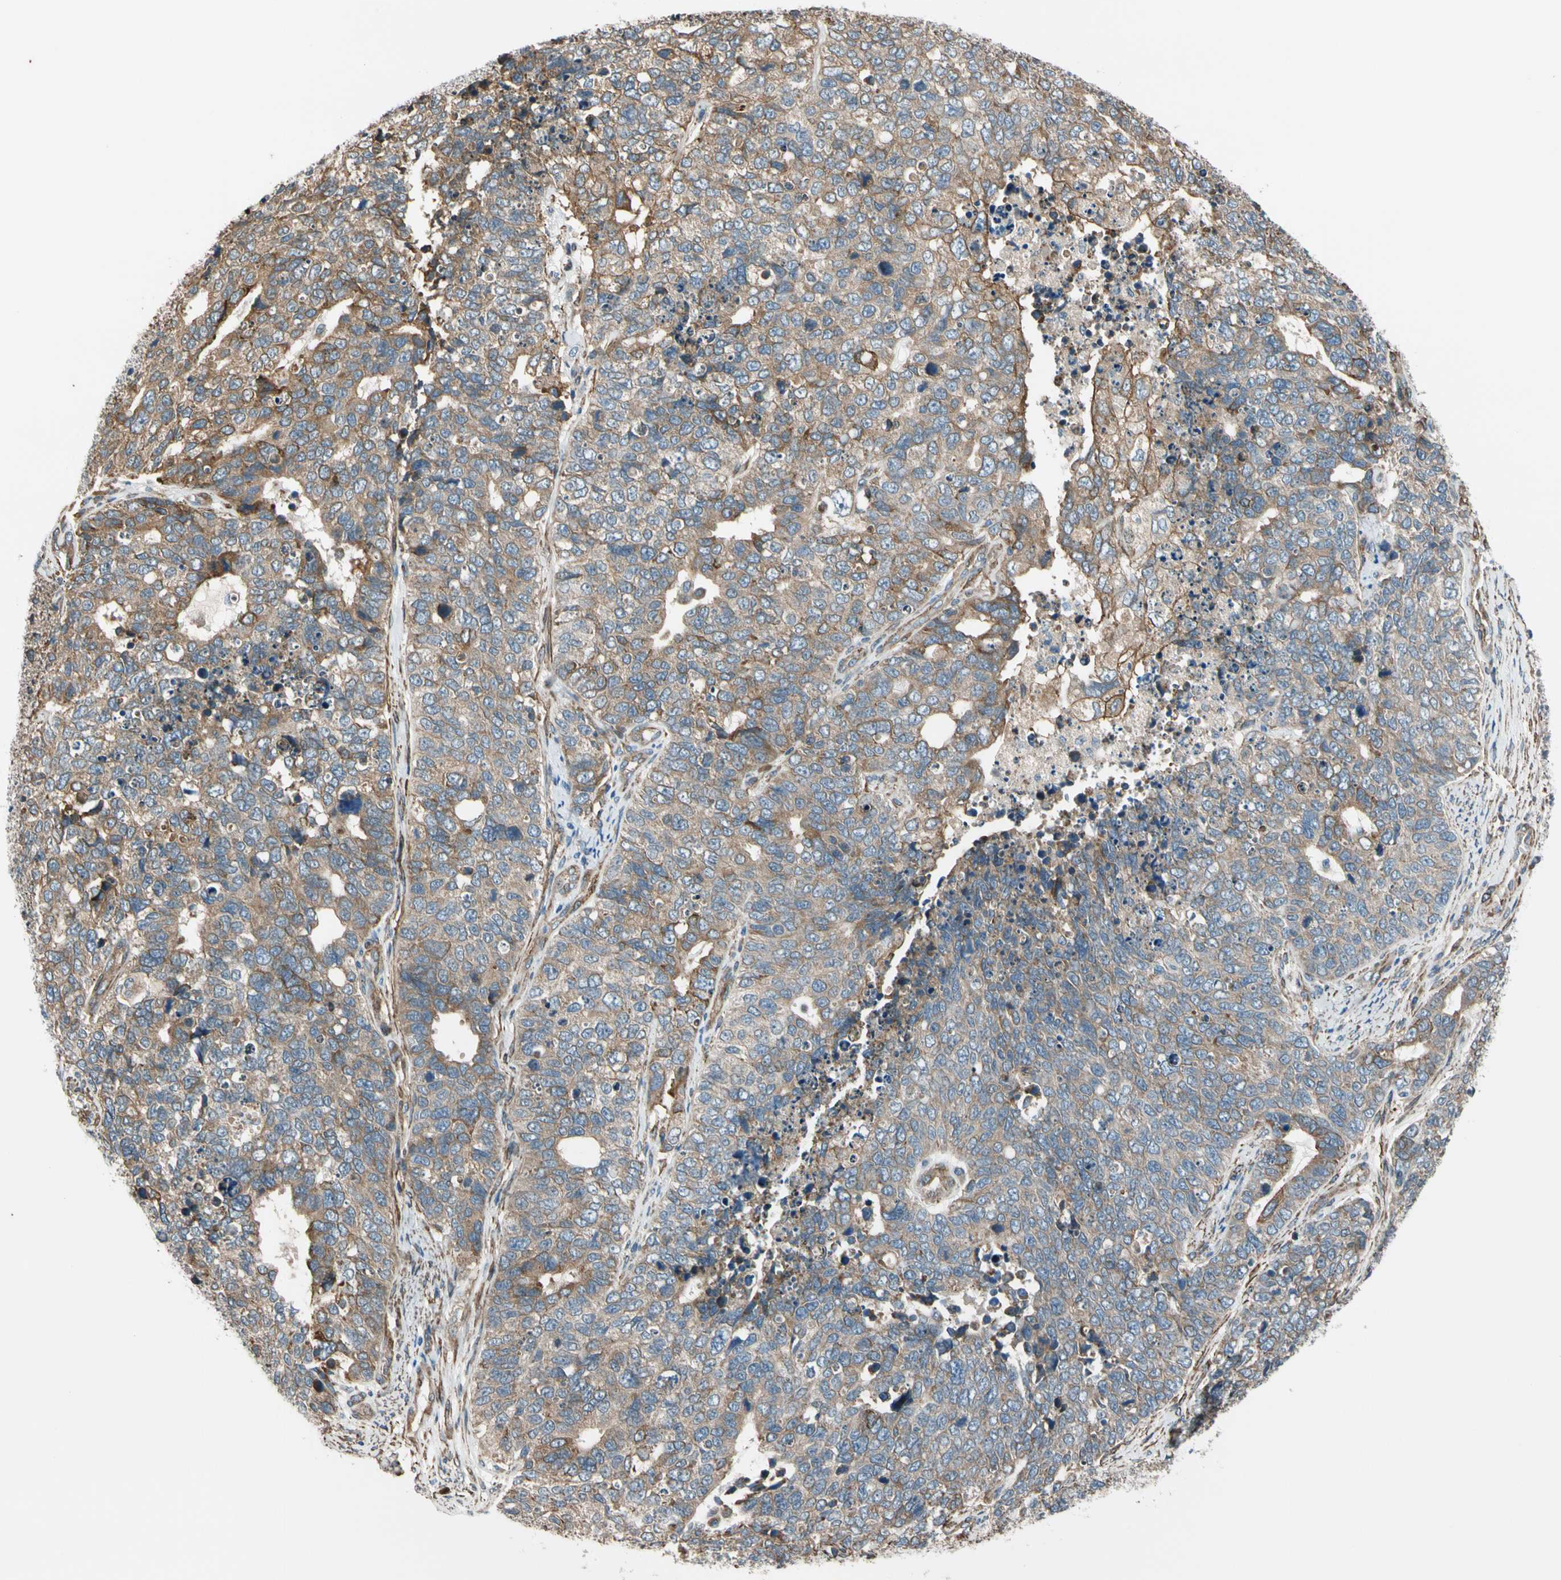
{"staining": {"intensity": "moderate", "quantity": ">75%", "location": "cytoplasmic/membranous"}, "tissue": "cervical cancer", "cell_type": "Tumor cells", "image_type": "cancer", "snomed": [{"axis": "morphology", "description": "Squamous cell carcinoma, NOS"}, {"axis": "topography", "description": "Cervix"}], "caption": "Squamous cell carcinoma (cervical) tissue exhibits moderate cytoplasmic/membranous positivity in about >75% of tumor cells (DAB = brown stain, brightfield microscopy at high magnification).", "gene": "LIMK2", "patient": {"sex": "female", "age": 63}}